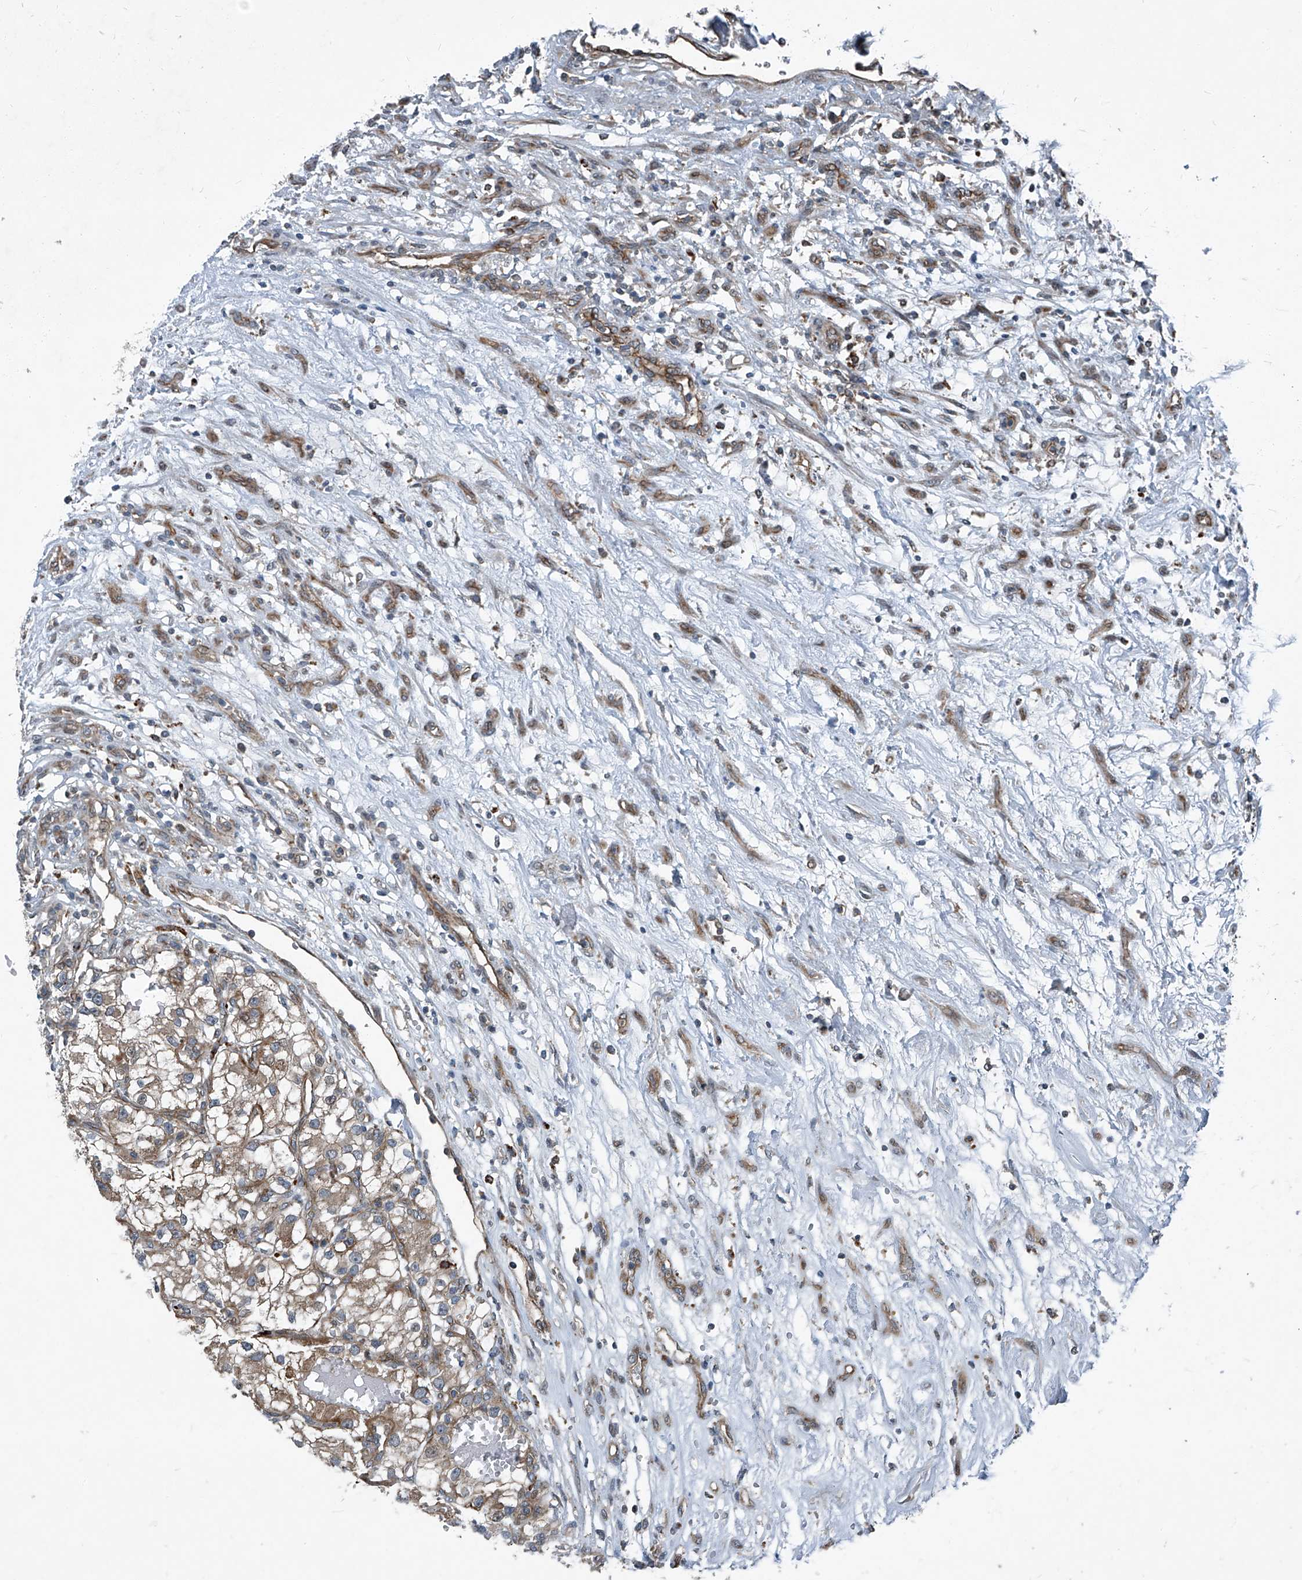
{"staining": {"intensity": "weak", "quantity": ">75%", "location": "cytoplasmic/membranous"}, "tissue": "renal cancer", "cell_type": "Tumor cells", "image_type": "cancer", "snomed": [{"axis": "morphology", "description": "Adenocarcinoma, NOS"}, {"axis": "topography", "description": "Kidney"}], "caption": "Renal cancer (adenocarcinoma) tissue exhibits weak cytoplasmic/membranous positivity in about >75% of tumor cells (Stains: DAB in brown, nuclei in blue, Microscopy: brightfield microscopy at high magnification).", "gene": "SENP2", "patient": {"sex": "female", "age": 57}}